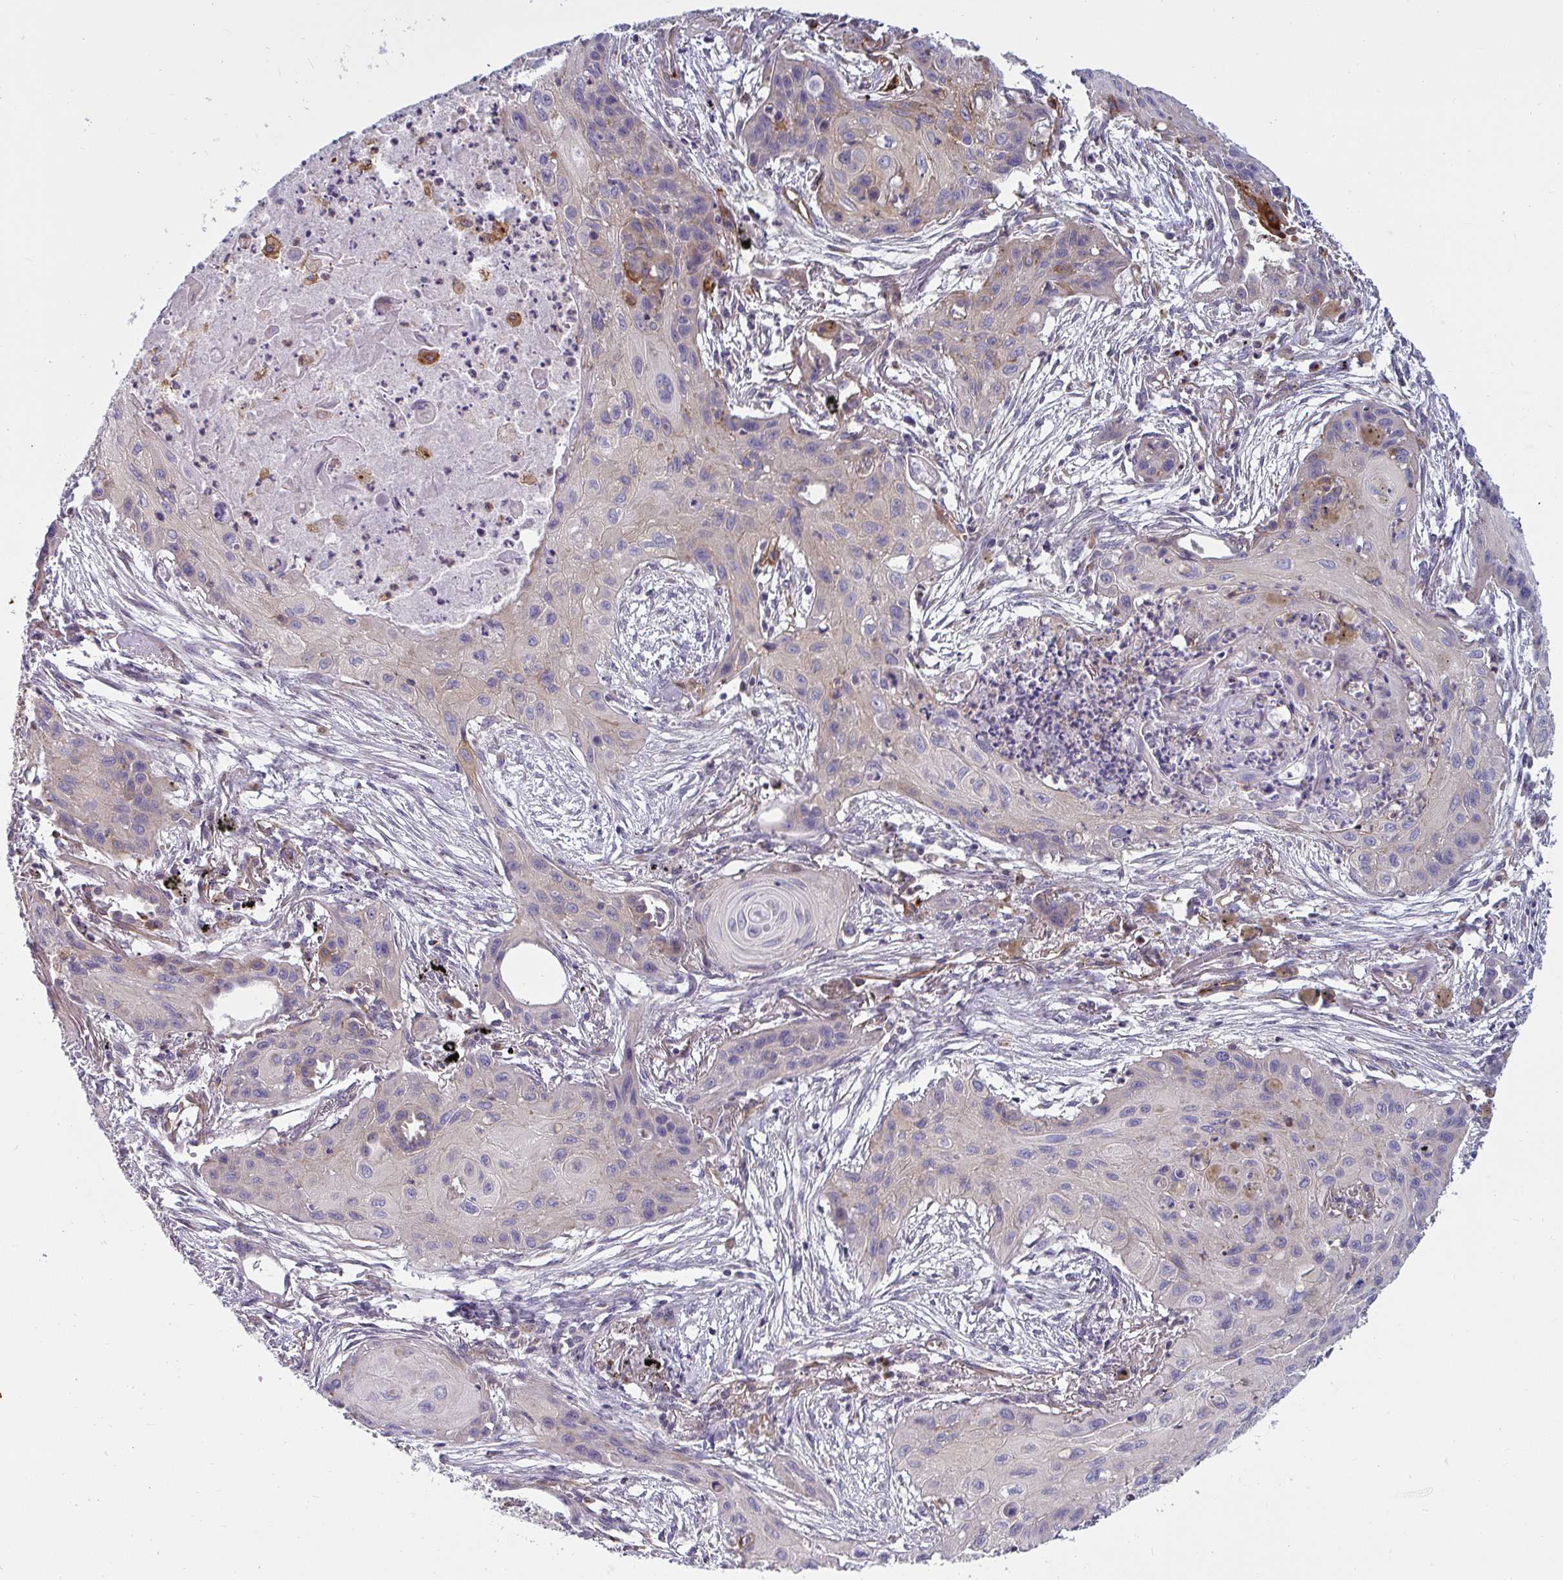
{"staining": {"intensity": "negative", "quantity": "none", "location": "none"}, "tissue": "lung cancer", "cell_type": "Tumor cells", "image_type": "cancer", "snomed": [{"axis": "morphology", "description": "Squamous cell carcinoma, NOS"}, {"axis": "topography", "description": "Lung"}], "caption": "Photomicrograph shows no protein positivity in tumor cells of lung cancer tissue.", "gene": "IFIT3", "patient": {"sex": "male", "age": 71}}